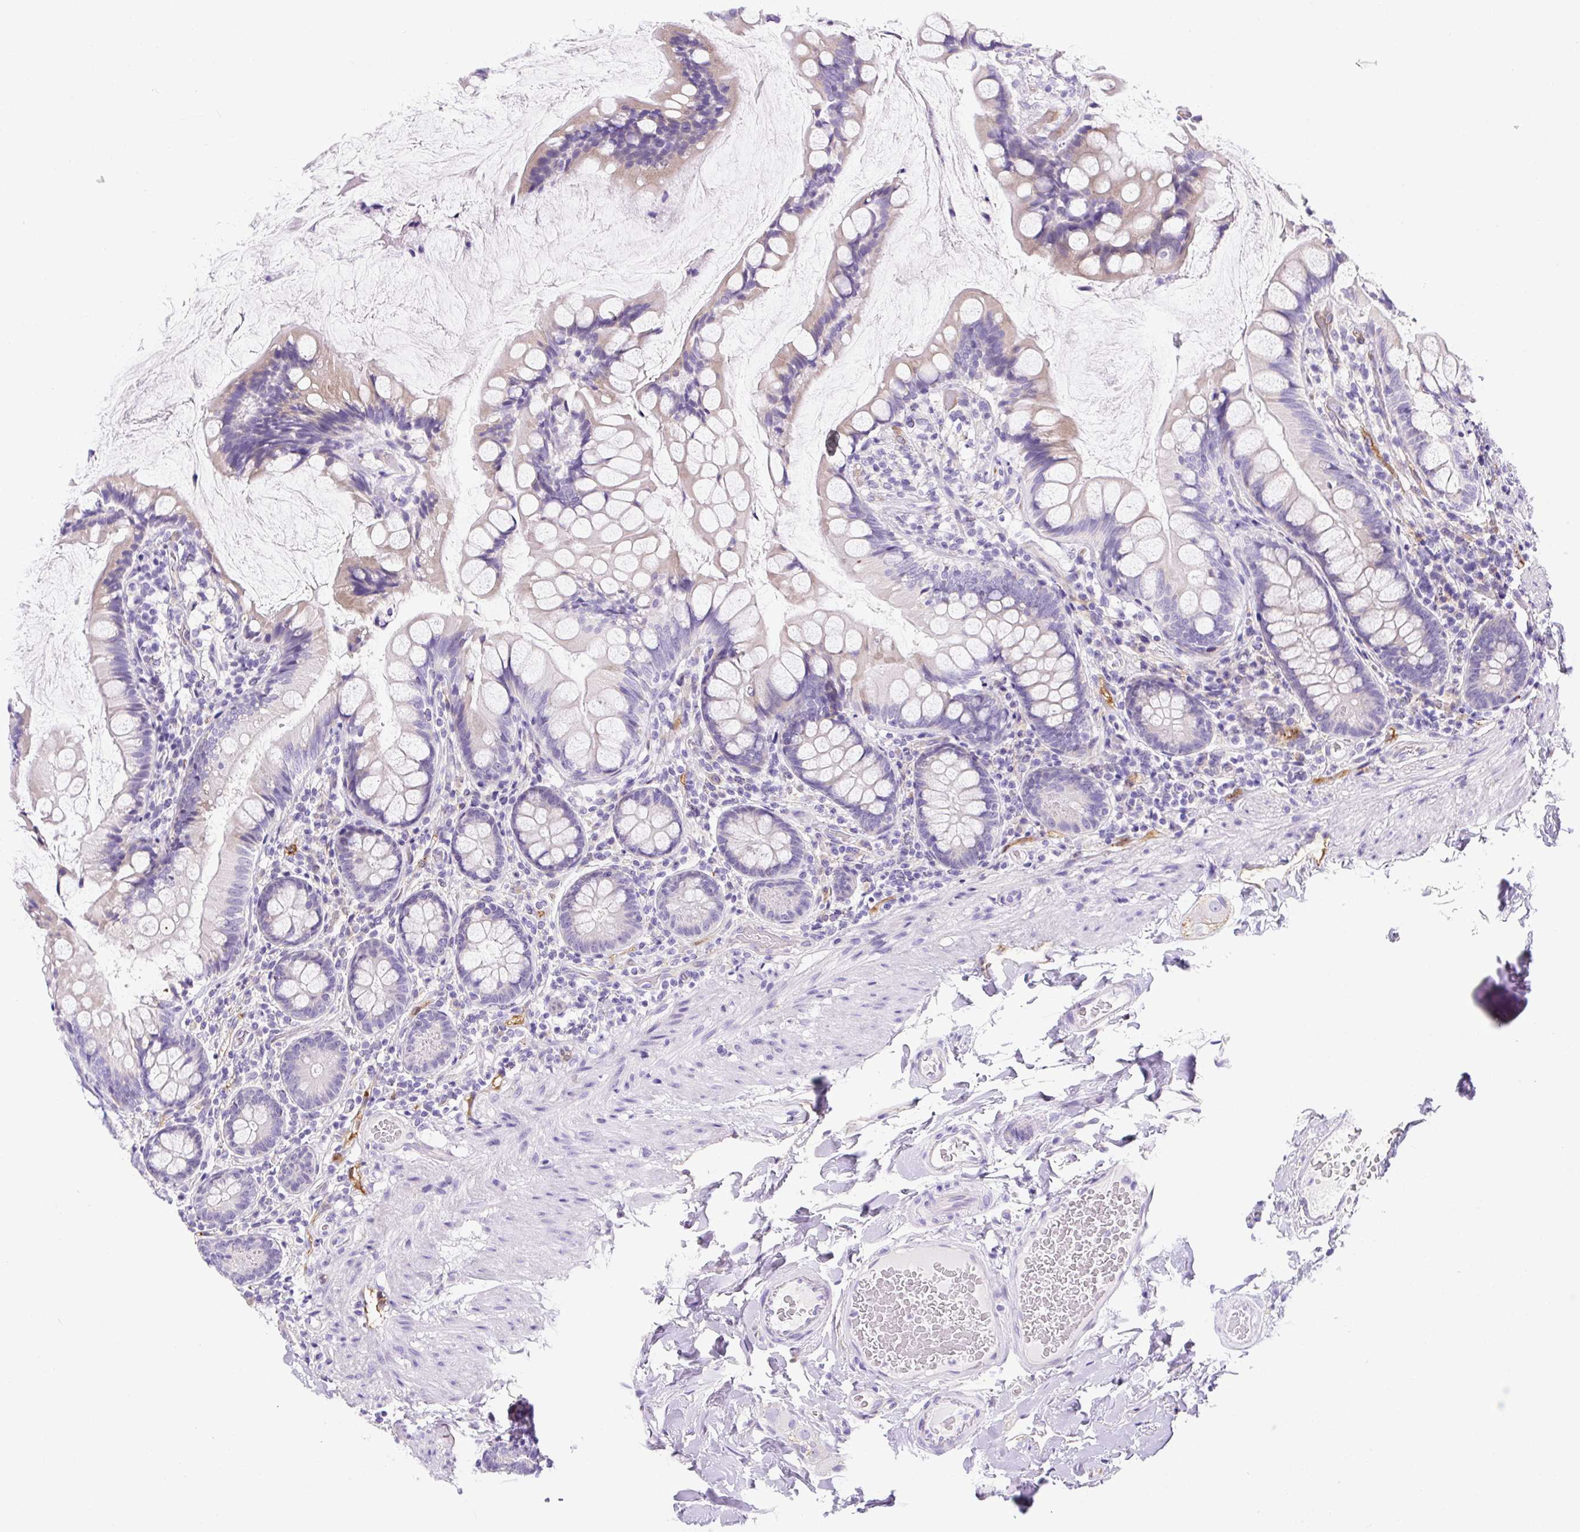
{"staining": {"intensity": "weak", "quantity": "<25%", "location": "cytoplasmic/membranous"}, "tissue": "small intestine", "cell_type": "Glandular cells", "image_type": "normal", "snomed": [{"axis": "morphology", "description": "Normal tissue, NOS"}, {"axis": "topography", "description": "Small intestine"}], "caption": "An image of small intestine stained for a protein demonstrates no brown staining in glandular cells.", "gene": "ASB4", "patient": {"sex": "male", "age": 70}}